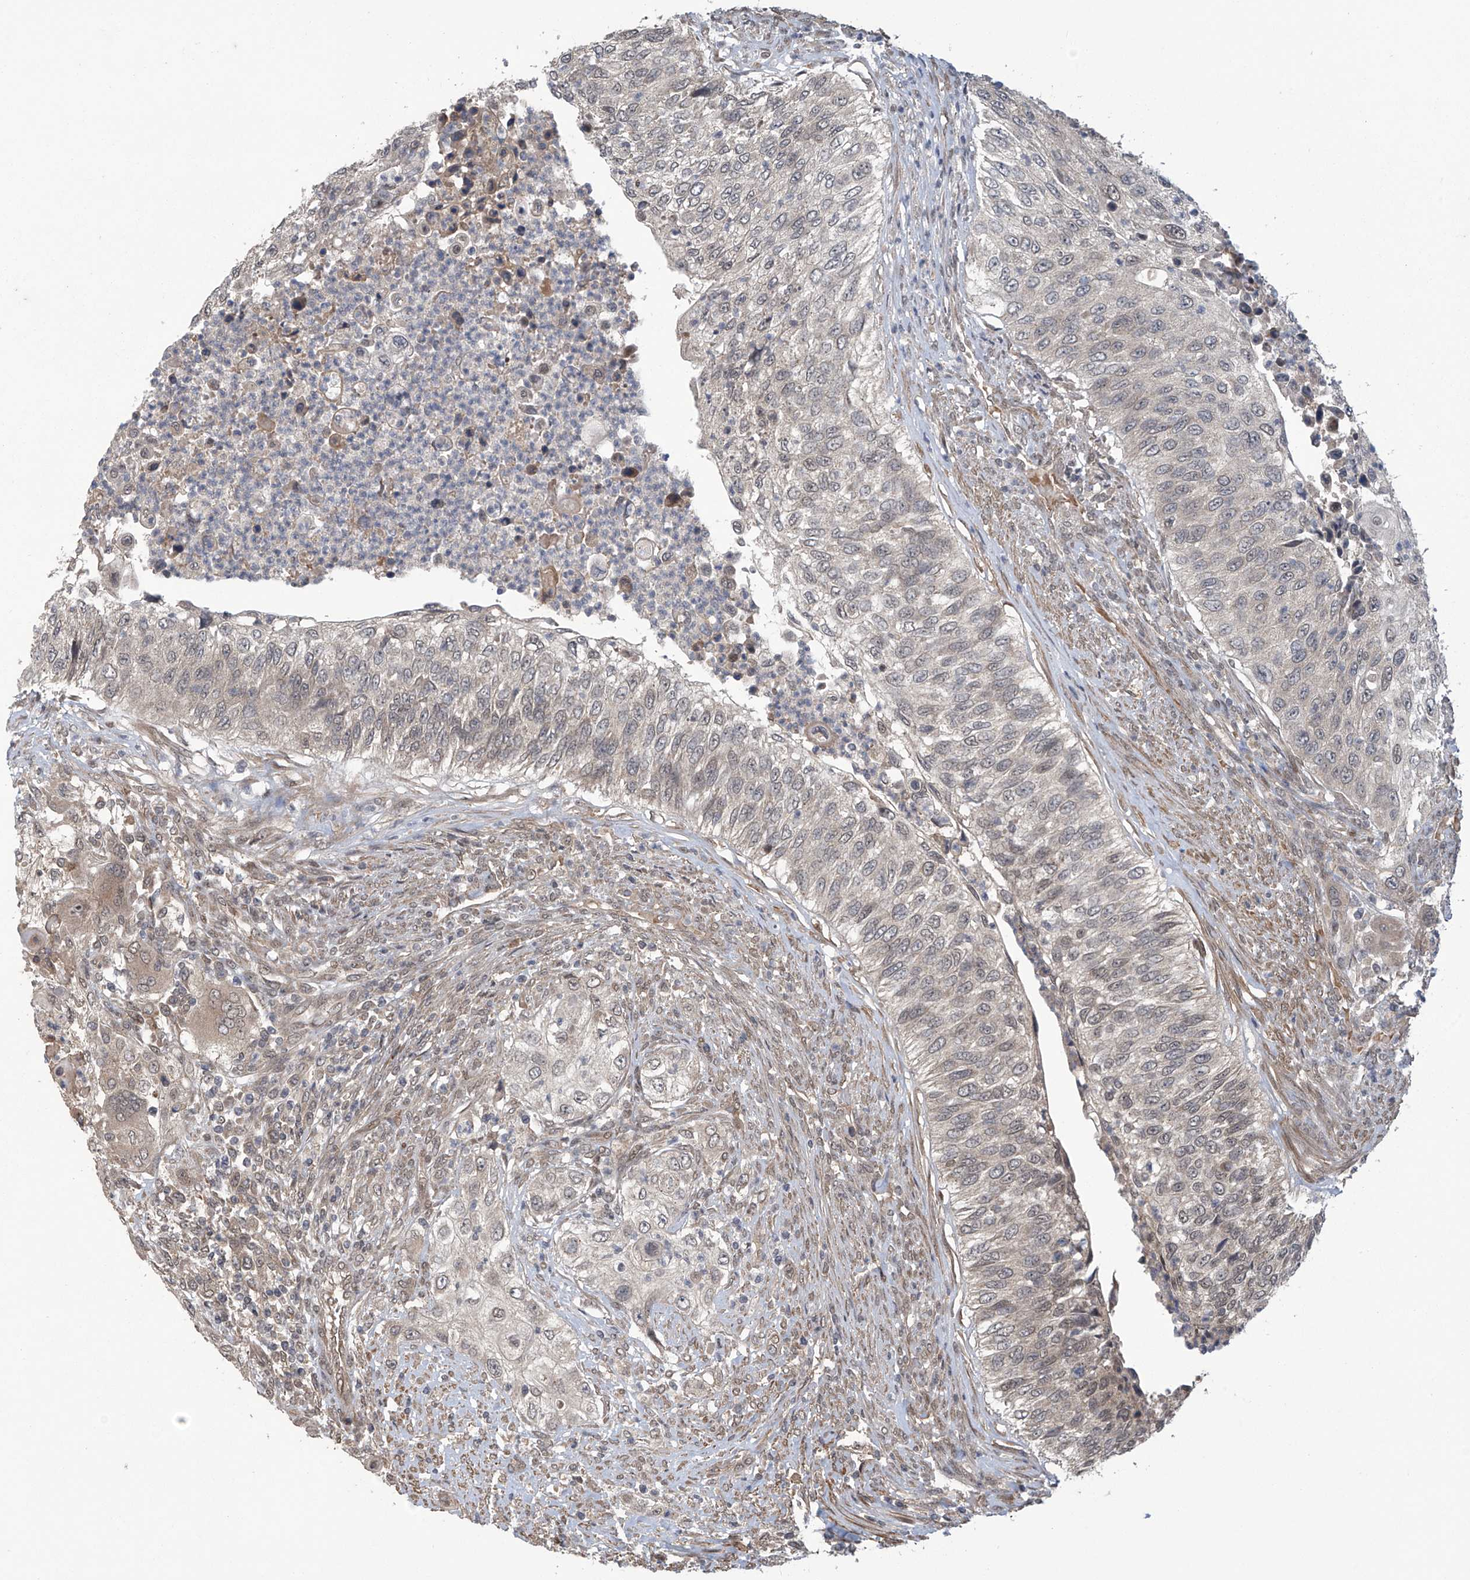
{"staining": {"intensity": "weak", "quantity": "25%-75%", "location": "nuclear"}, "tissue": "urothelial cancer", "cell_type": "Tumor cells", "image_type": "cancer", "snomed": [{"axis": "morphology", "description": "Urothelial carcinoma, High grade"}, {"axis": "topography", "description": "Urinary bladder"}], "caption": "This is an image of IHC staining of urothelial cancer, which shows weak expression in the nuclear of tumor cells.", "gene": "ABHD13", "patient": {"sex": "female", "age": 60}}